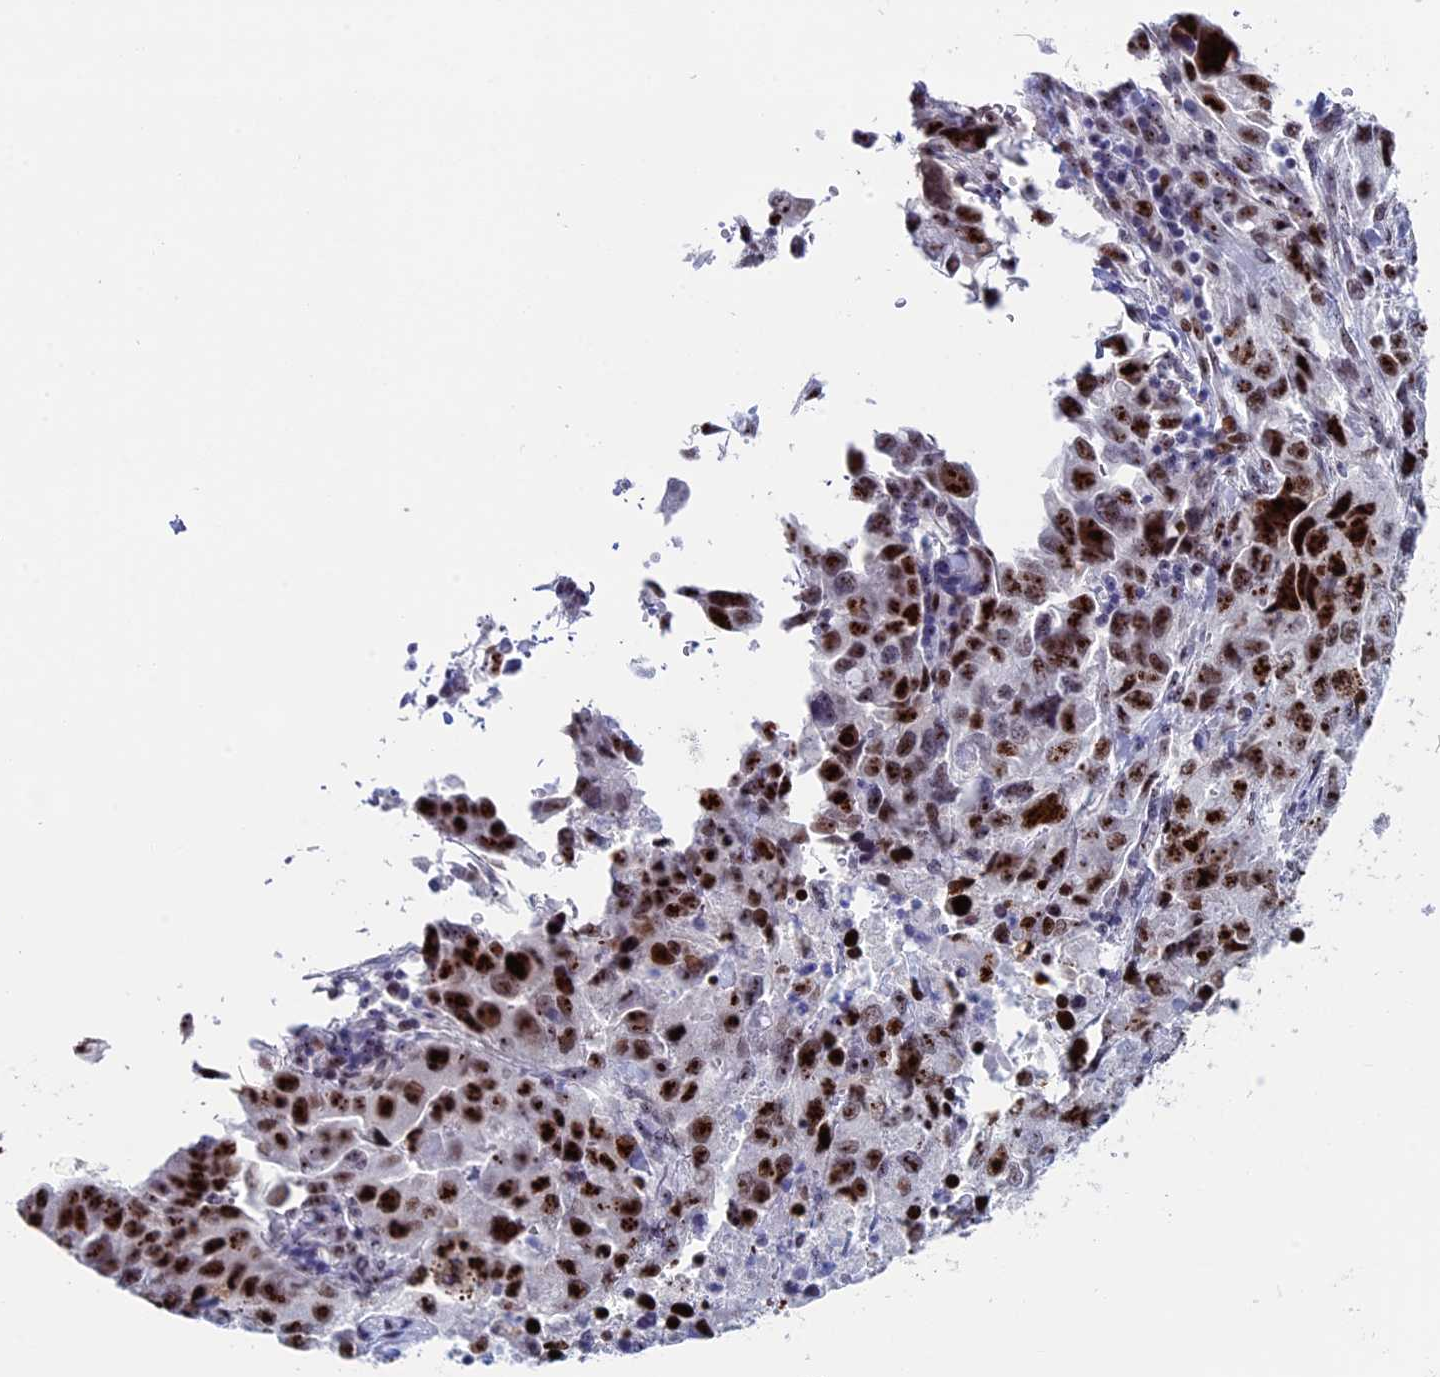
{"staining": {"intensity": "strong", "quantity": ">75%", "location": "nuclear"}, "tissue": "lung cancer", "cell_type": "Tumor cells", "image_type": "cancer", "snomed": [{"axis": "morphology", "description": "Adenocarcinoma, NOS"}, {"axis": "topography", "description": "Lung"}], "caption": "Lung cancer (adenocarcinoma) stained for a protein (brown) reveals strong nuclear positive expression in about >75% of tumor cells.", "gene": "CCDC86", "patient": {"sex": "female", "age": 51}}